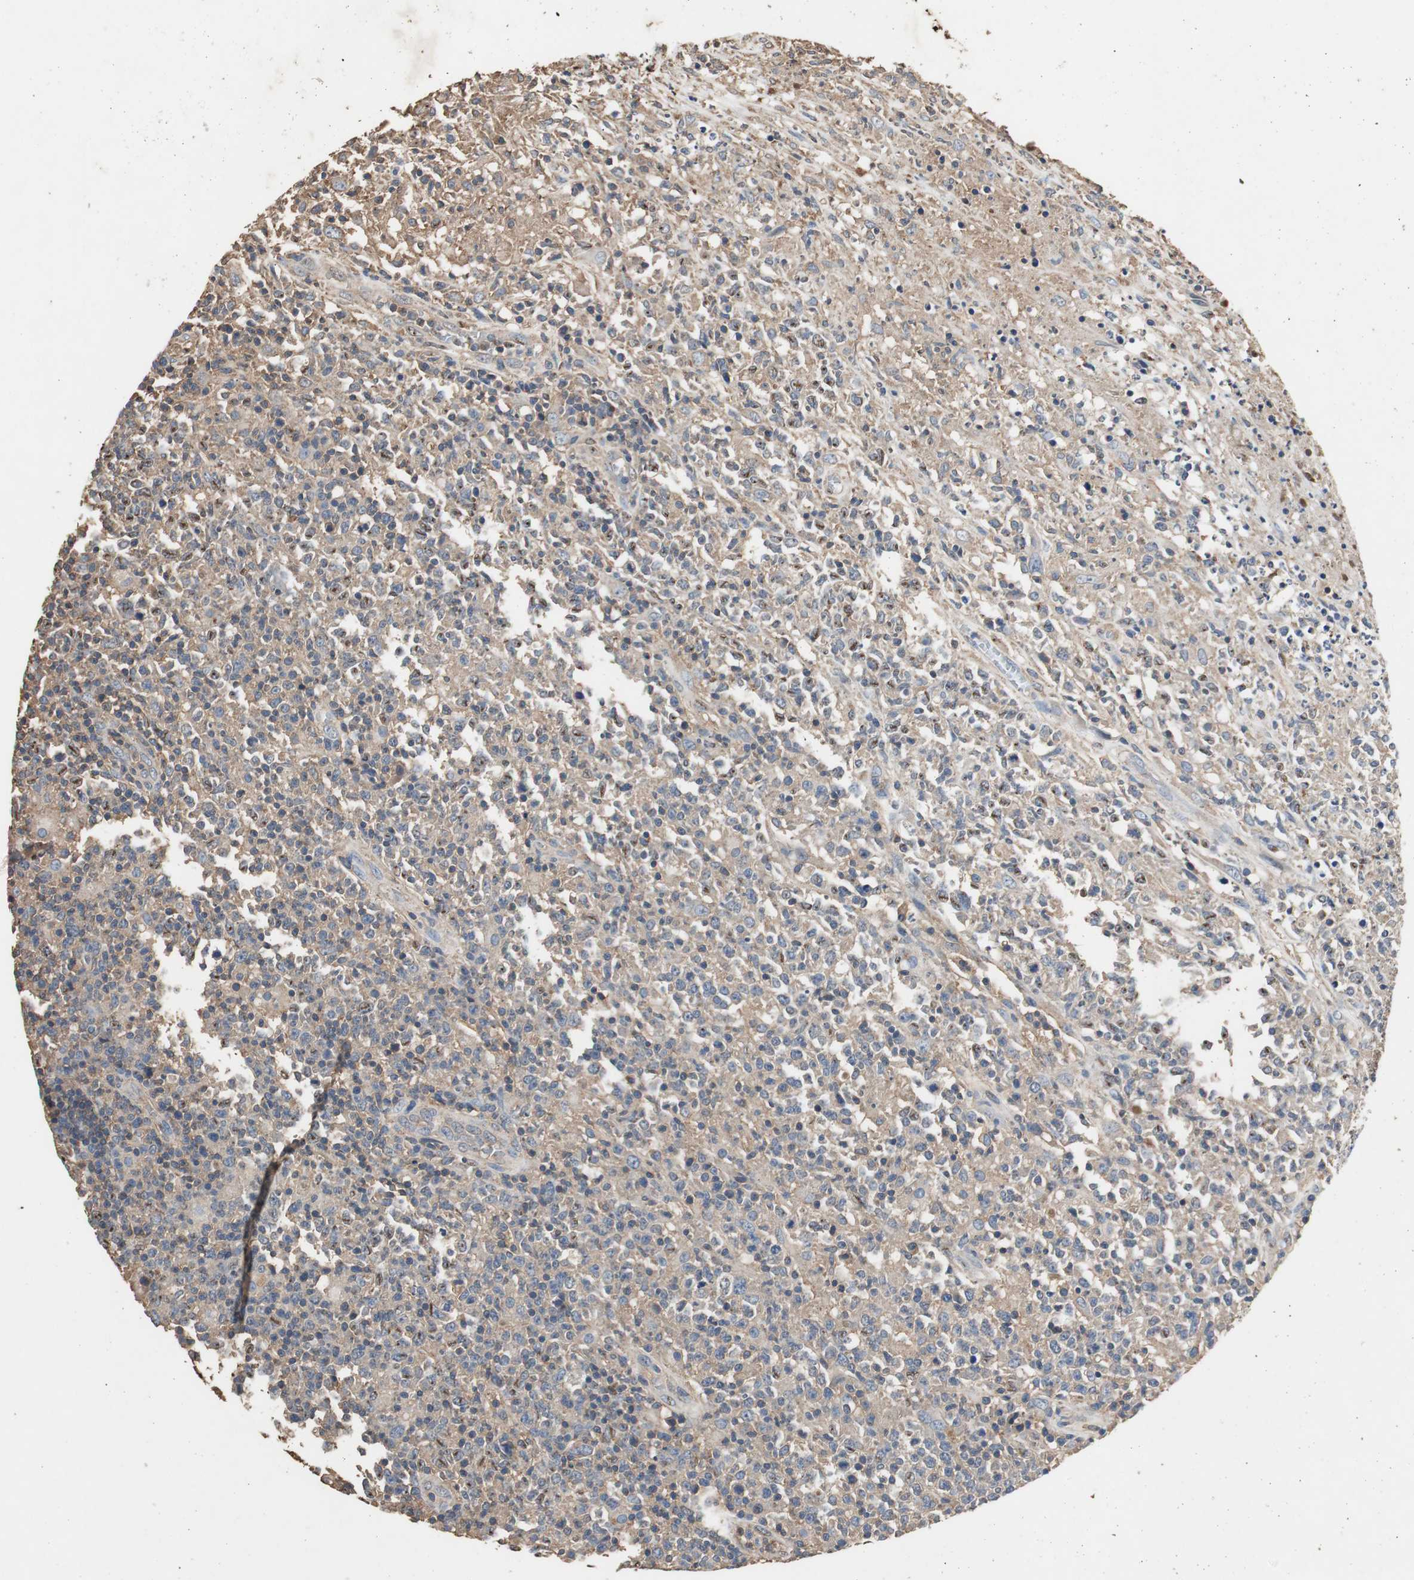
{"staining": {"intensity": "weak", "quantity": "25%-75%", "location": "cytoplasmic/membranous"}, "tissue": "lymphoma", "cell_type": "Tumor cells", "image_type": "cancer", "snomed": [{"axis": "morphology", "description": "Malignant lymphoma, non-Hodgkin's type, High grade"}, {"axis": "topography", "description": "Lymph node"}], "caption": "This is a micrograph of IHC staining of lymphoma, which shows weak staining in the cytoplasmic/membranous of tumor cells.", "gene": "TNFRSF14", "patient": {"sex": "female", "age": 84}}